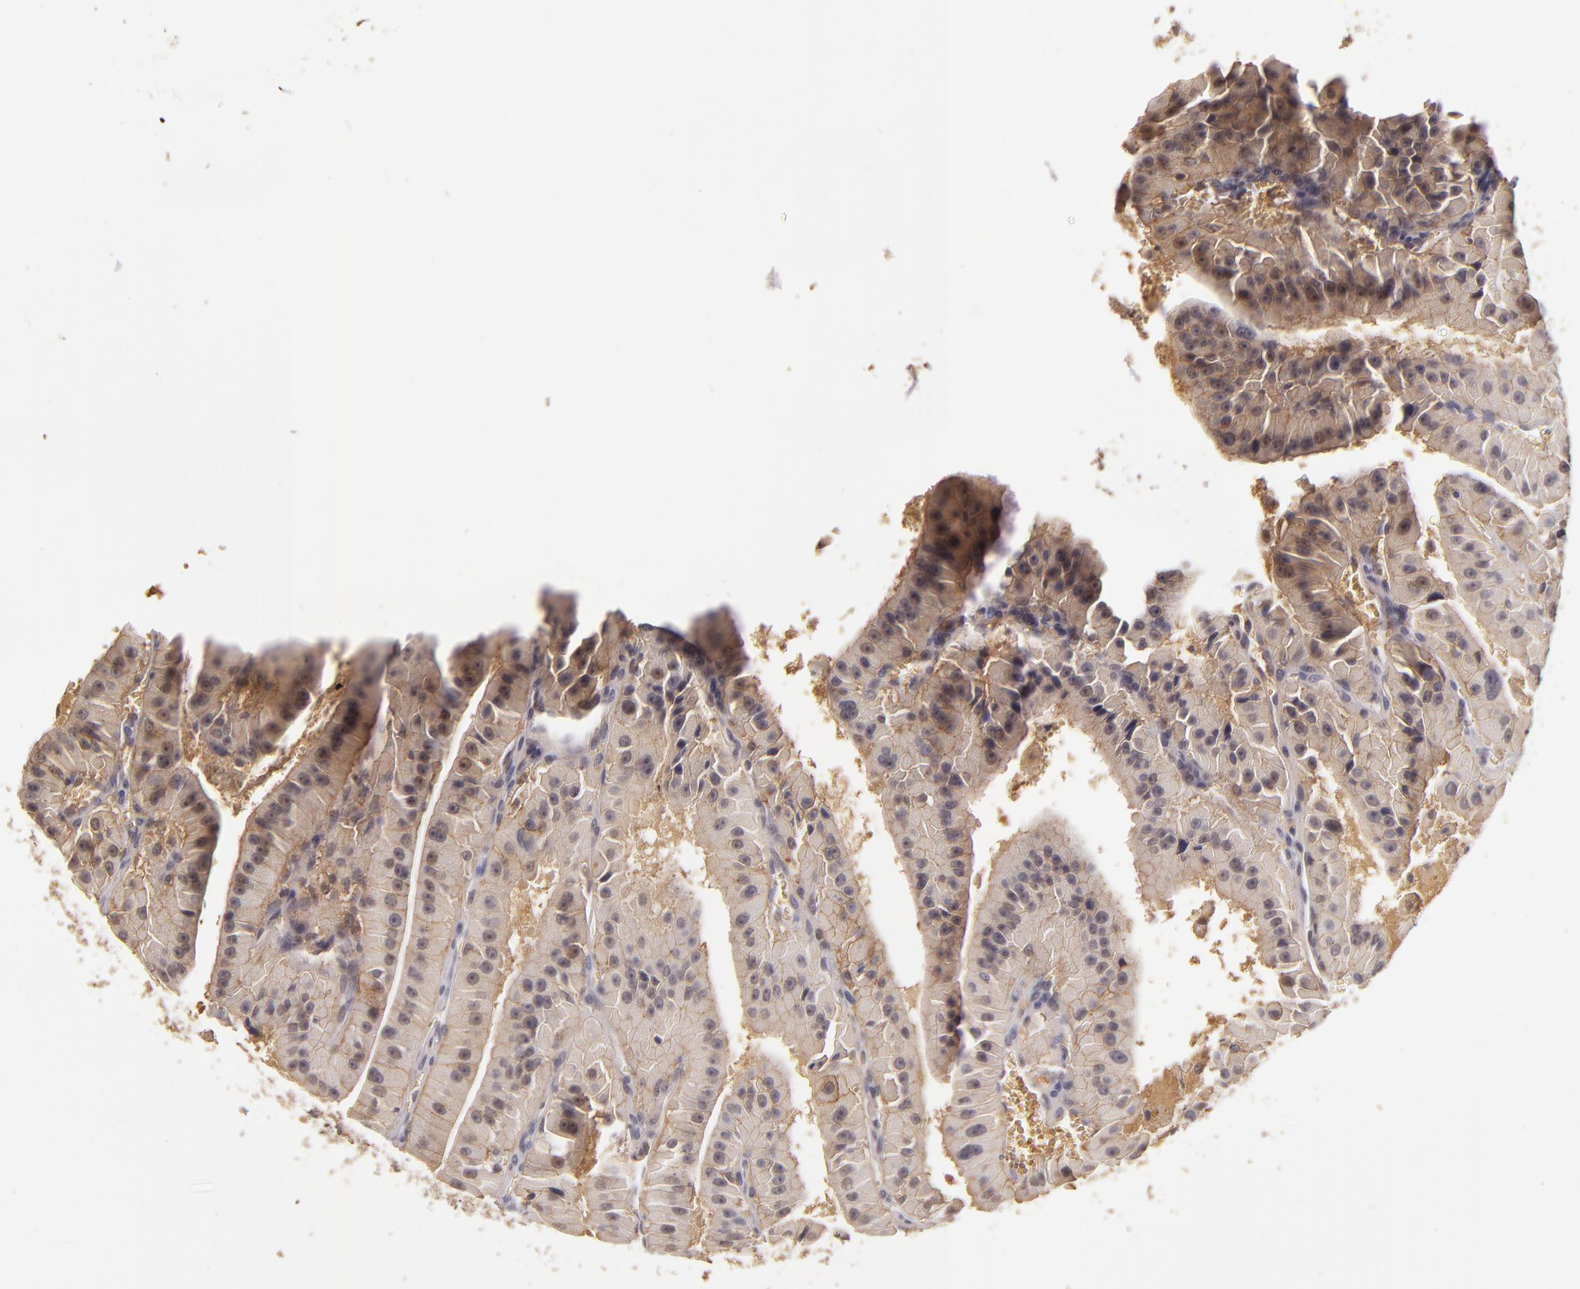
{"staining": {"intensity": "moderate", "quantity": ">75%", "location": "cytoplasmic/membranous,nuclear"}, "tissue": "thyroid cancer", "cell_type": "Tumor cells", "image_type": "cancer", "snomed": [{"axis": "morphology", "description": "Carcinoma, NOS"}, {"axis": "topography", "description": "Thyroid gland"}], "caption": "Thyroid cancer (carcinoma) stained for a protein (brown) shows moderate cytoplasmic/membranous and nuclear positive expression in approximately >75% of tumor cells.", "gene": "LRG1", "patient": {"sex": "male", "age": 76}}